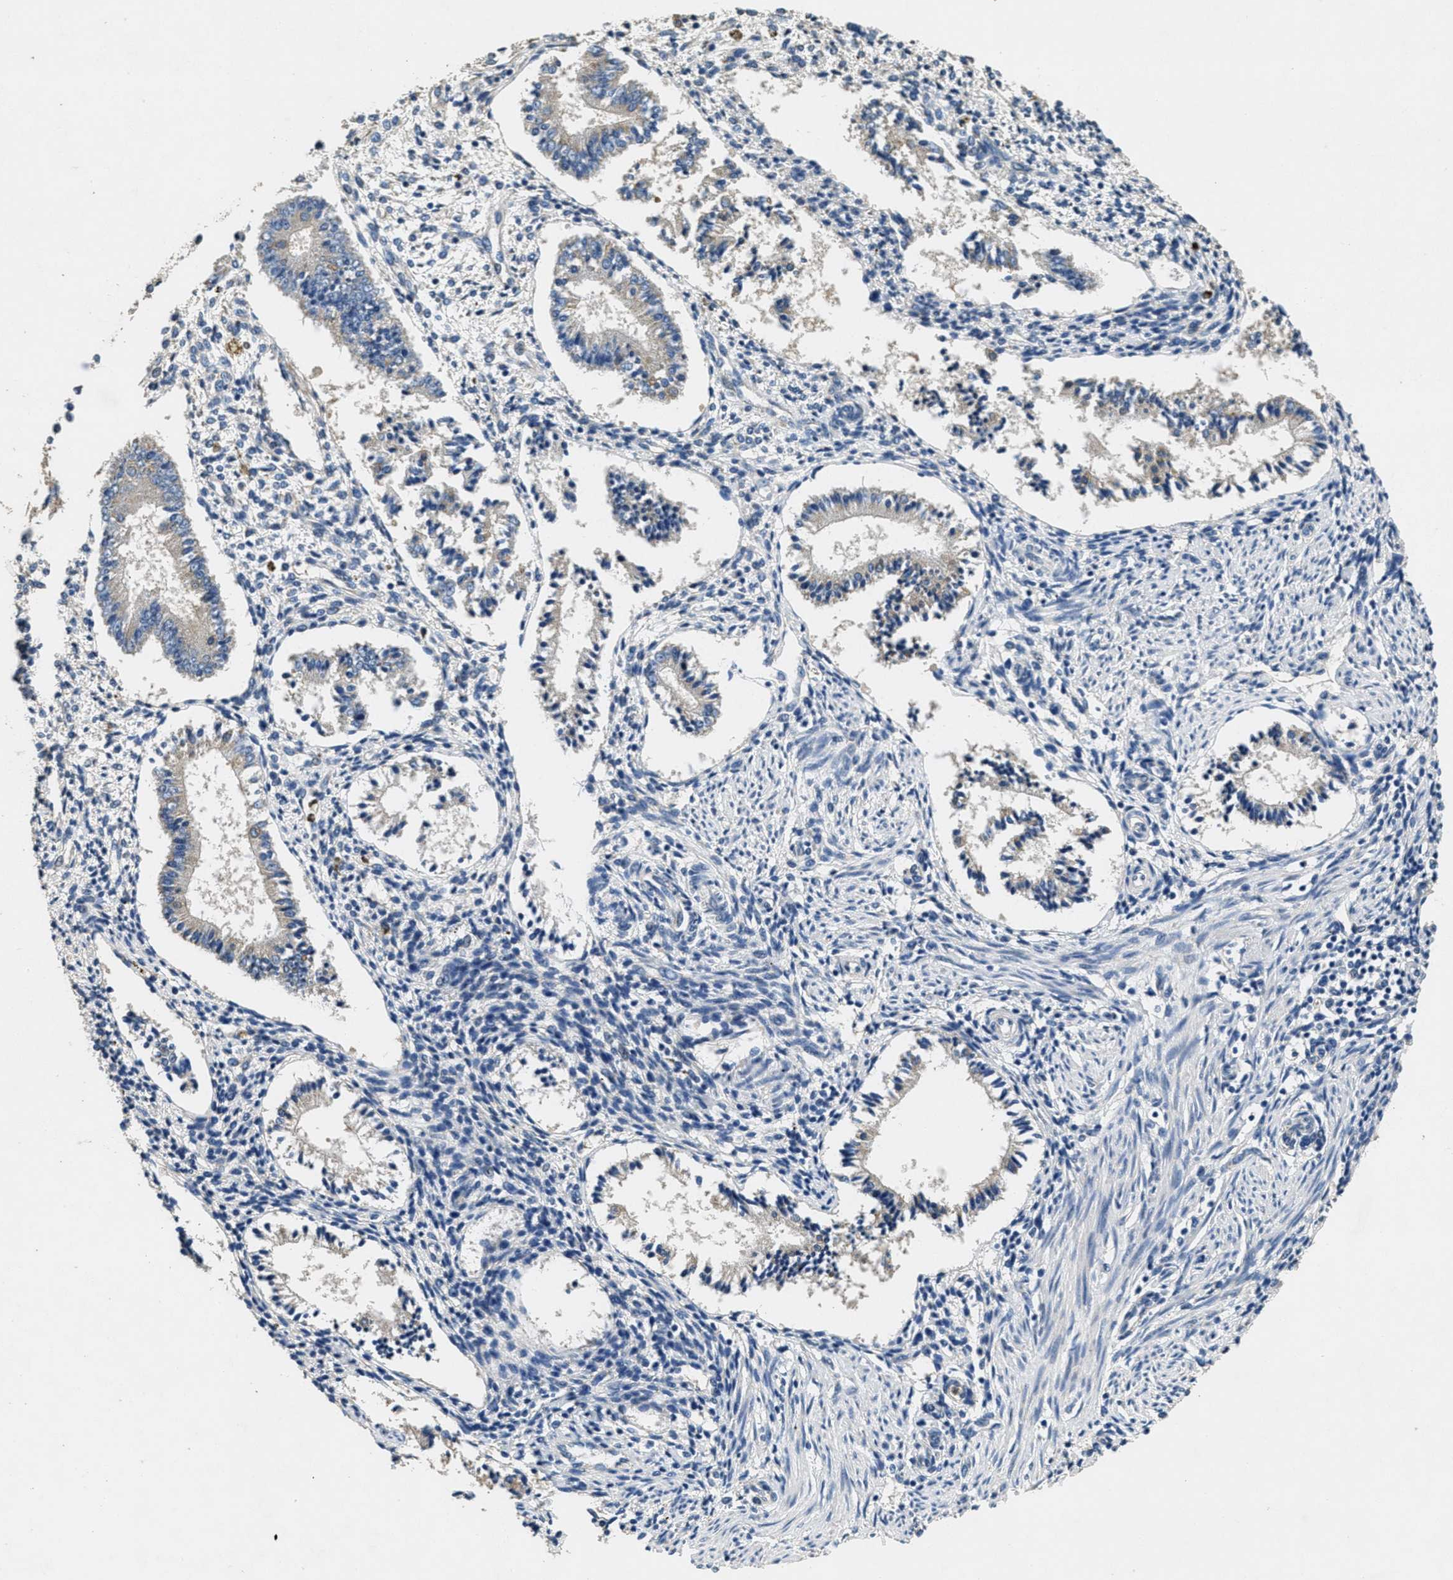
{"staining": {"intensity": "weak", "quantity": "<25%", "location": "cytoplasmic/membranous"}, "tissue": "endometrium", "cell_type": "Cells in endometrial stroma", "image_type": "normal", "snomed": [{"axis": "morphology", "description": "Normal tissue, NOS"}, {"axis": "topography", "description": "Endometrium"}], "caption": "An immunohistochemistry histopathology image of normal endometrium is shown. There is no staining in cells in endometrial stroma of endometrium. (DAB (3,3'-diaminobenzidine) immunohistochemistry visualized using brightfield microscopy, high magnification).", "gene": "TOMM70", "patient": {"sex": "female", "age": 42}}